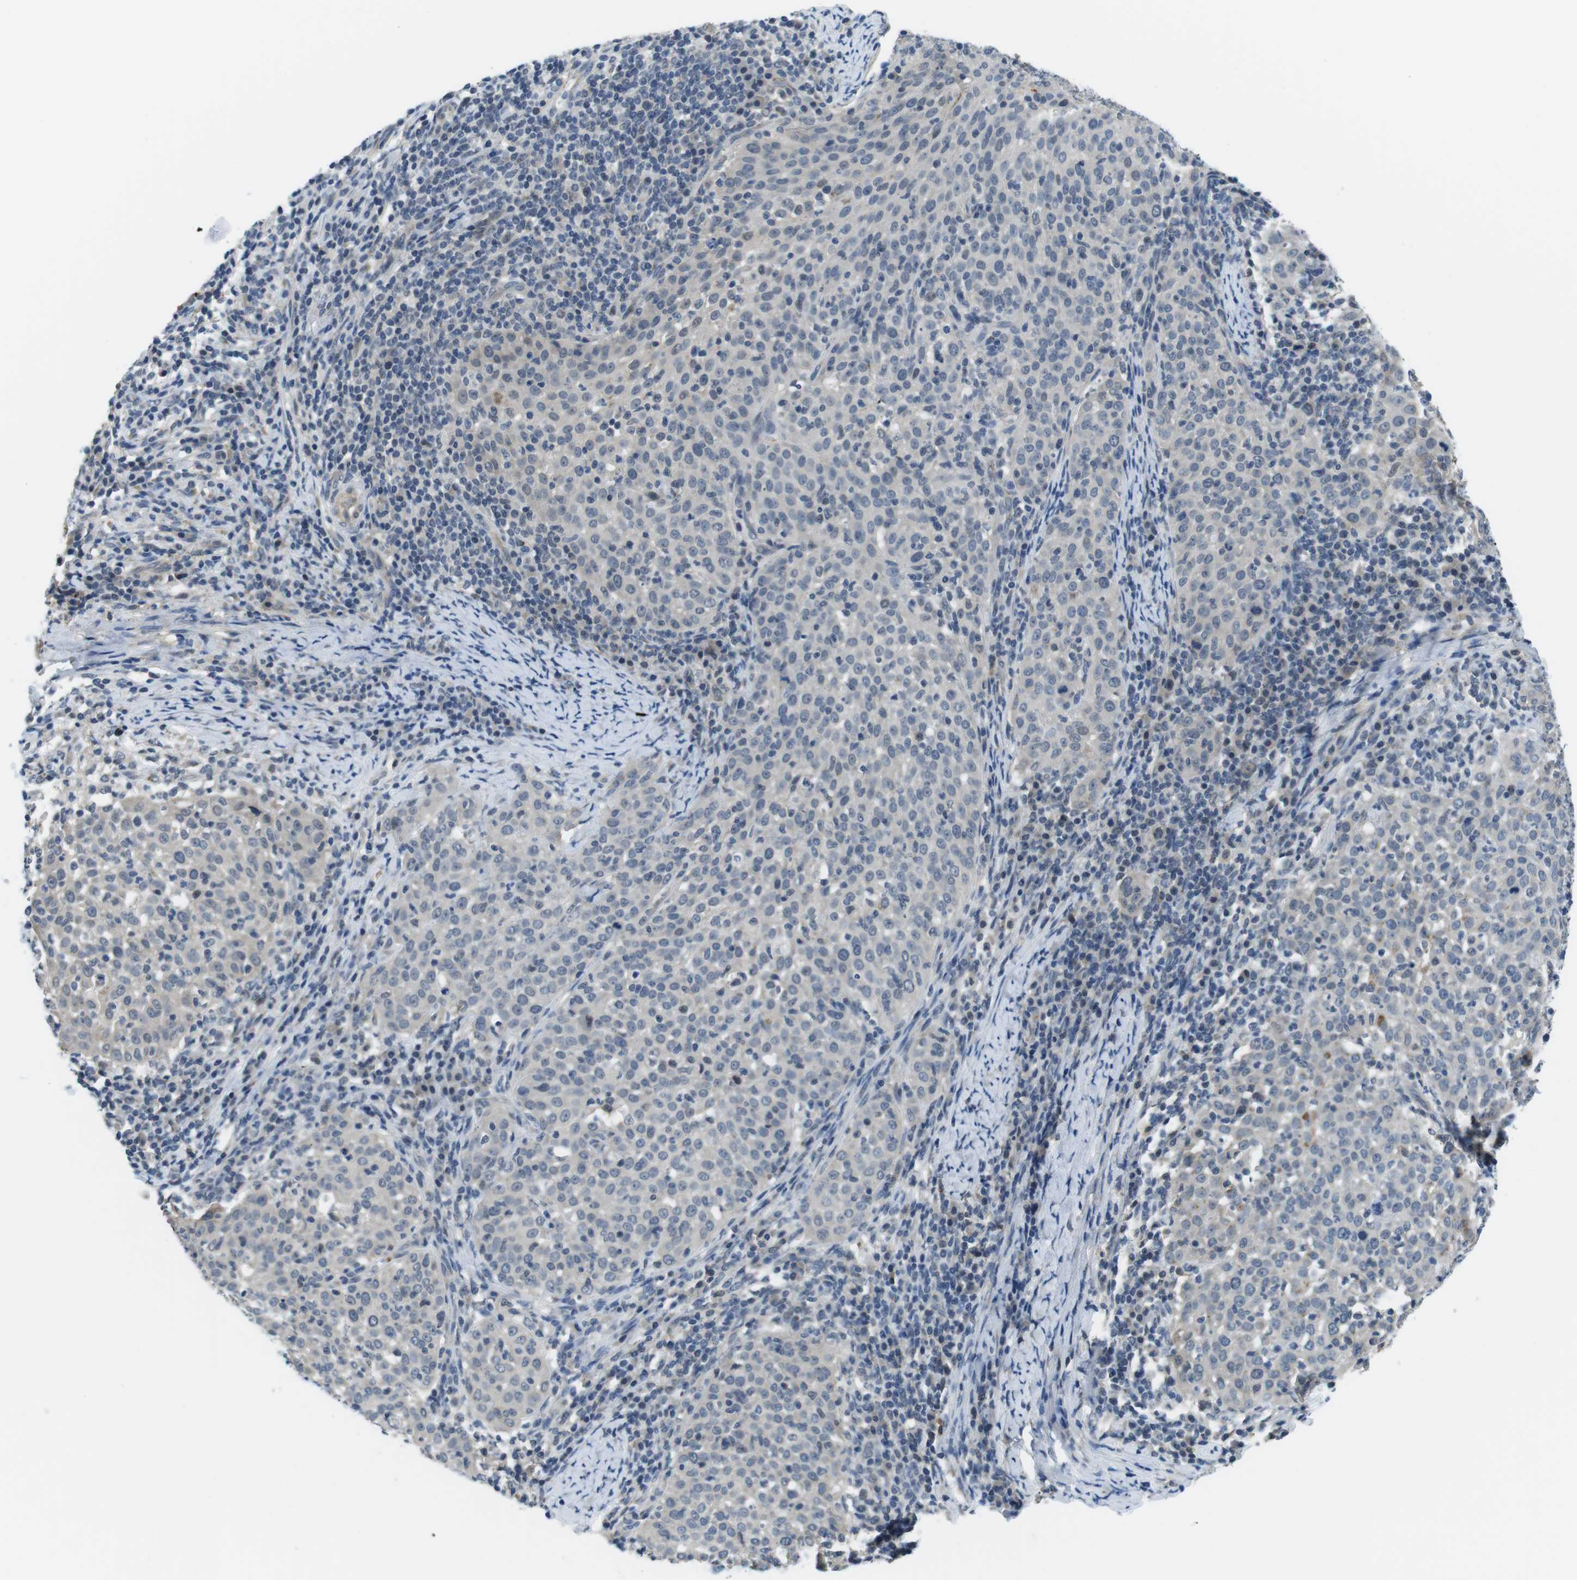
{"staining": {"intensity": "negative", "quantity": "none", "location": "none"}, "tissue": "cervical cancer", "cell_type": "Tumor cells", "image_type": "cancer", "snomed": [{"axis": "morphology", "description": "Squamous cell carcinoma, NOS"}, {"axis": "topography", "description": "Cervix"}], "caption": "High power microscopy image of an immunohistochemistry image of cervical cancer, revealing no significant positivity in tumor cells. (Immunohistochemistry, brightfield microscopy, high magnification).", "gene": "WSCD1", "patient": {"sex": "female", "age": 51}}